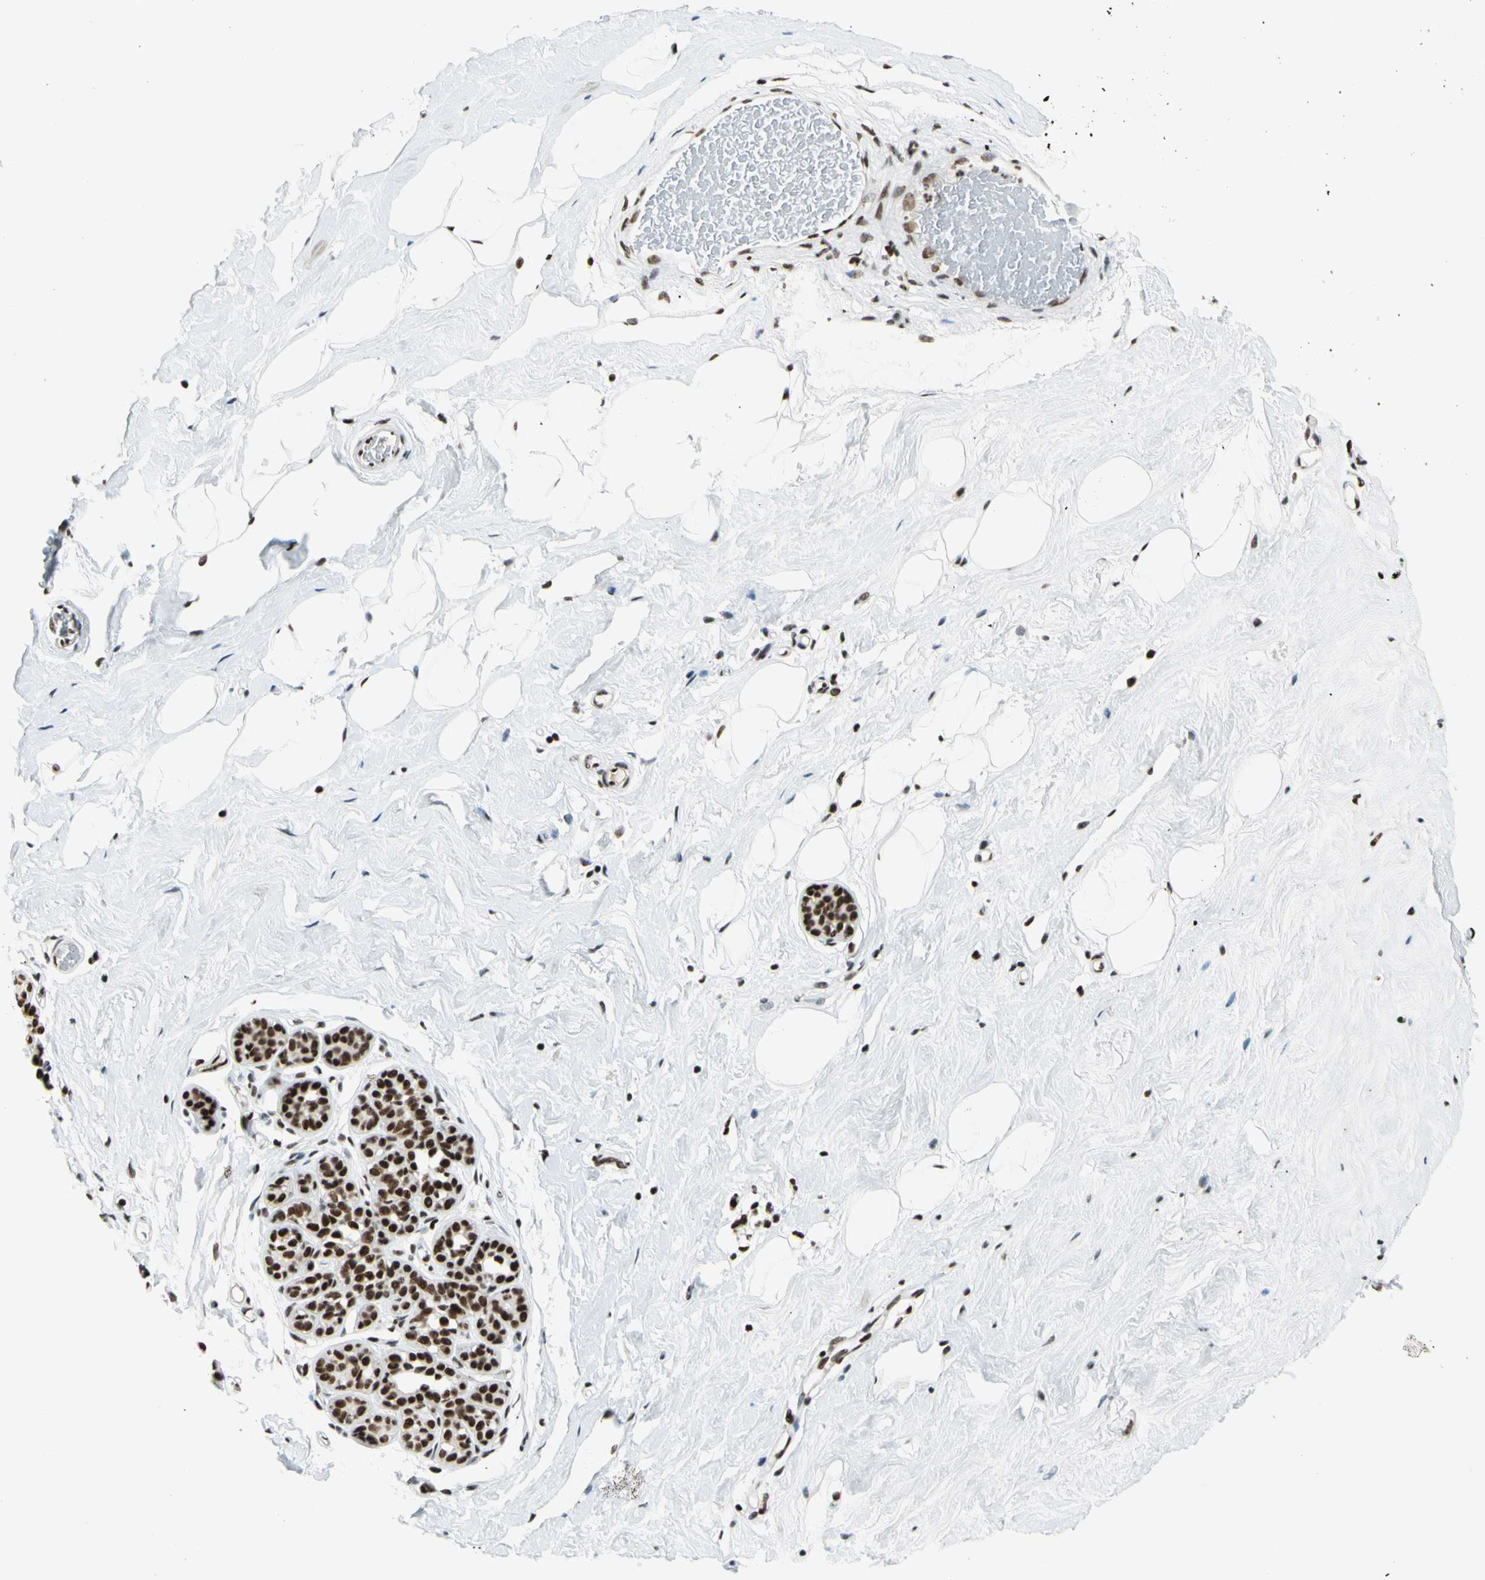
{"staining": {"intensity": "strong", "quantity": ">75%", "location": "nuclear"}, "tissue": "breast", "cell_type": "Adipocytes", "image_type": "normal", "snomed": [{"axis": "morphology", "description": "Normal tissue, NOS"}, {"axis": "topography", "description": "Breast"}], "caption": "Adipocytes exhibit high levels of strong nuclear positivity in about >75% of cells in normal human breast. (DAB (3,3'-diaminobenzidine) IHC, brown staining for protein, blue staining for nuclei).", "gene": "CCAR1", "patient": {"sex": "female", "age": 75}}